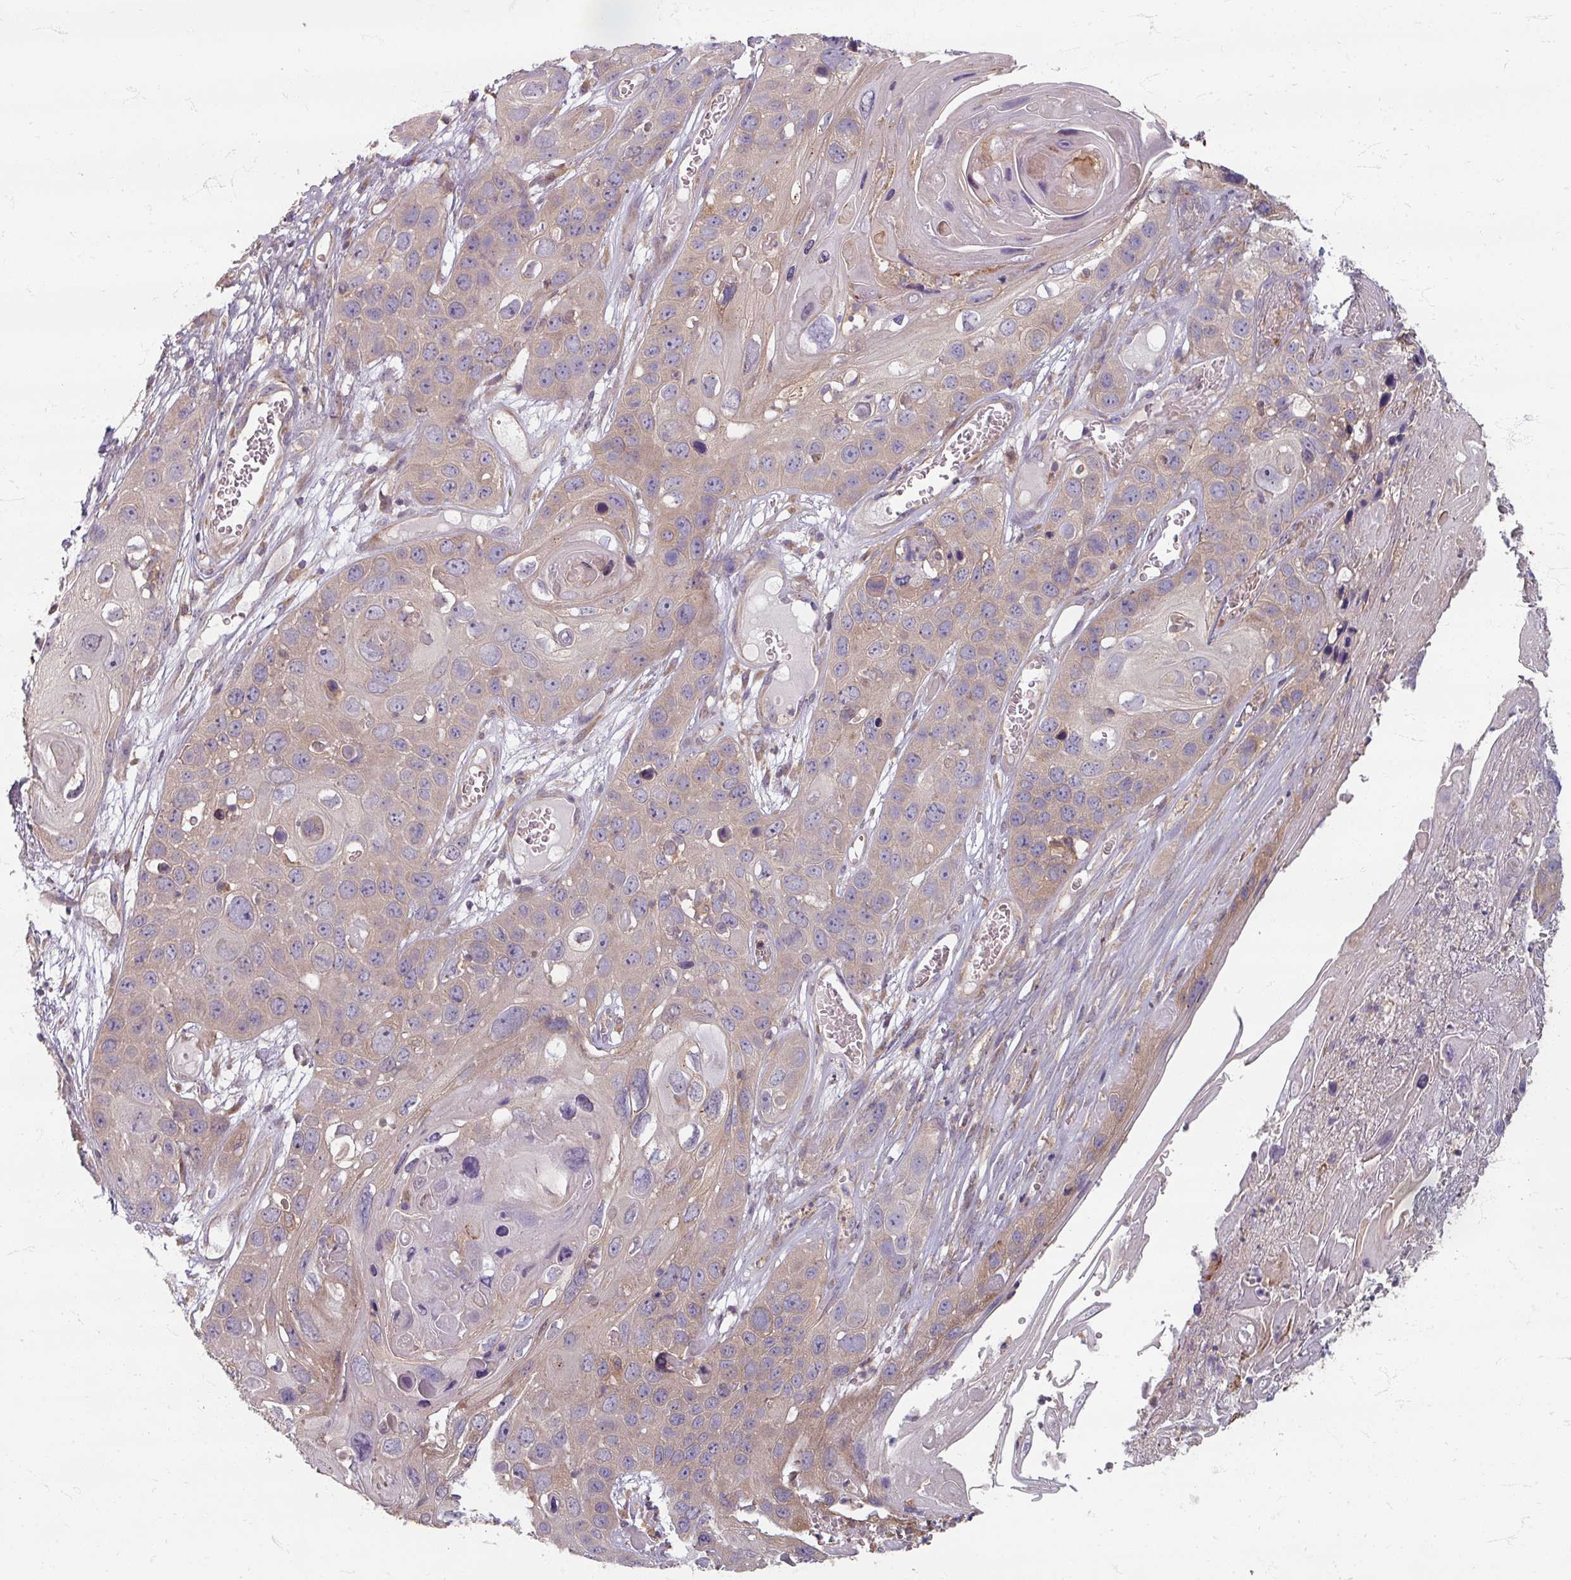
{"staining": {"intensity": "weak", "quantity": "25%-75%", "location": "cytoplasmic/membranous"}, "tissue": "skin cancer", "cell_type": "Tumor cells", "image_type": "cancer", "snomed": [{"axis": "morphology", "description": "Squamous cell carcinoma, NOS"}, {"axis": "topography", "description": "Skin"}], "caption": "Protein analysis of skin squamous cell carcinoma tissue shows weak cytoplasmic/membranous positivity in about 25%-75% of tumor cells. (DAB IHC, brown staining for protein, blue staining for nuclei).", "gene": "STAM", "patient": {"sex": "male", "age": 55}}